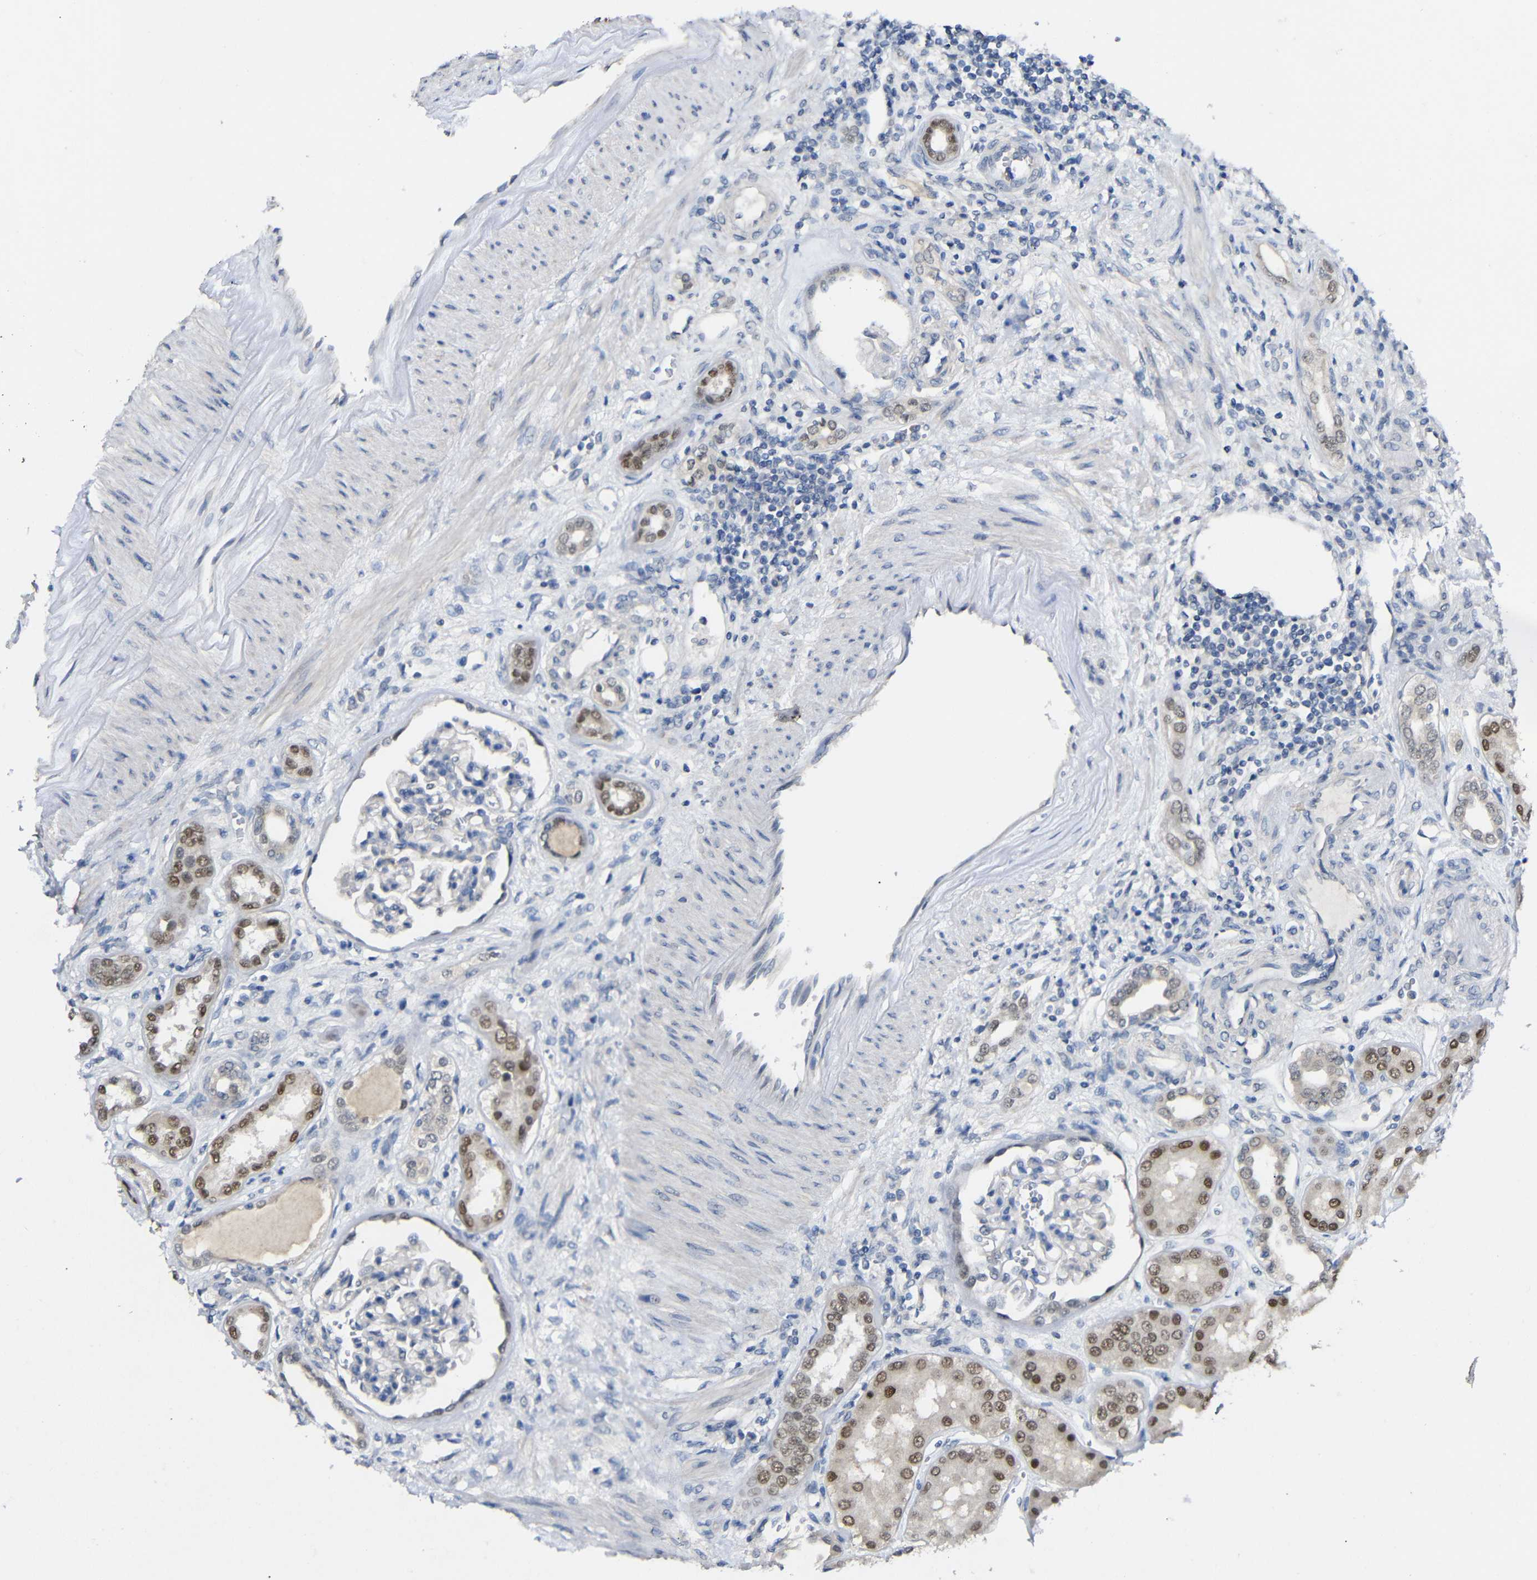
{"staining": {"intensity": "negative", "quantity": "none", "location": "none"}, "tissue": "kidney", "cell_type": "Cells in glomeruli", "image_type": "normal", "snomed": [{"axis": "morphology", "description": "Normal tissue, NOS"}, {"axis": "topography", "description": "Kidney"}], "caption": "Unremarkable kidney was stained to show a protein in brown. There is no significant positivity in cells in glomeruli. (Brightfield microscopy of DAB (3,3'-diaminobenzidine) immunohistochemistry (IHC) at high magnification).", "gene": "HNF1A", "patient": {"sex": "male", "age": 59}}